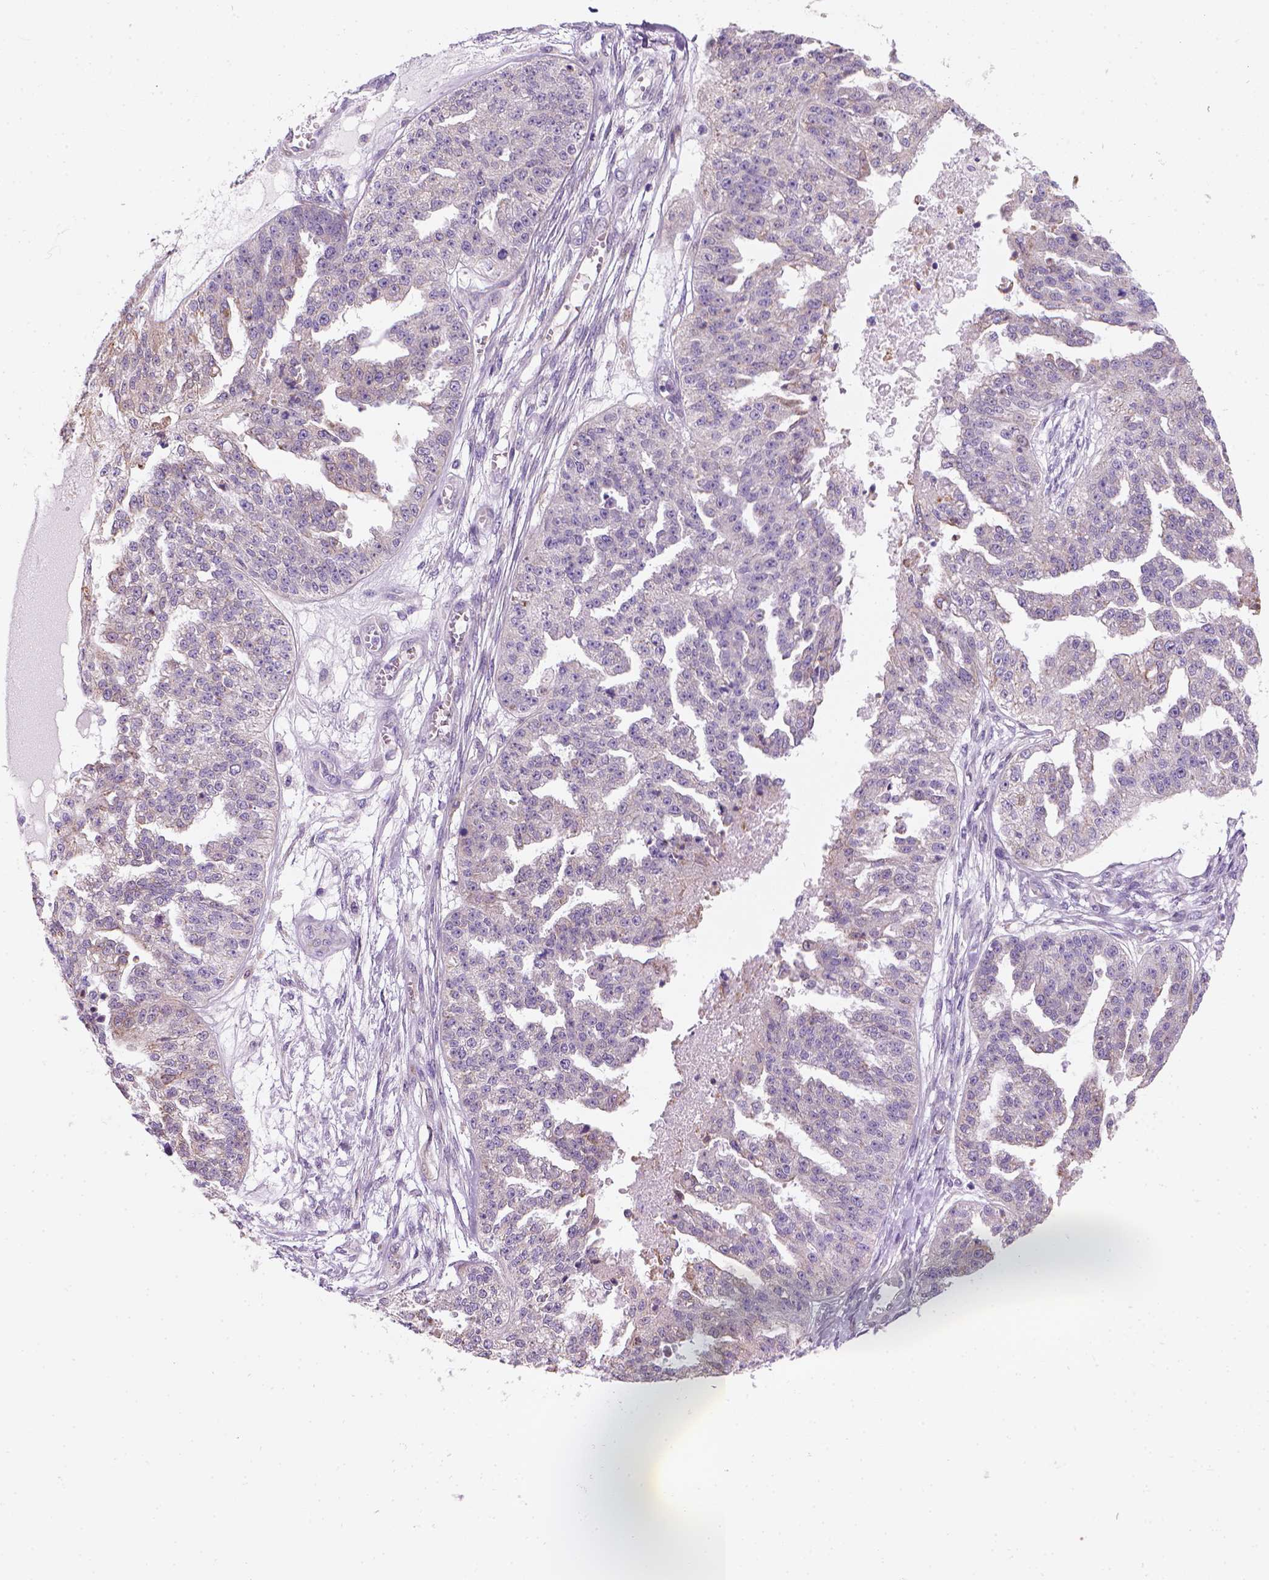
{"staining": {"intensity": "negative", "quantity": "none", "location": "none"}, "tissue": "ovarian cancer", "cell_type": "Tumor cells", "image_type": "cancer", "snomed": [{"axis": "morphology", "description": "Cystadenocarcinoma, serous, NOS"}, {"axis": "topography", "description": "Ovary"}], "caption": "A histopathology image of human ovarian cancer is negative for staining in tumor cells.", "gene": "CES2", "patient": {"sex": "female", "age": 58}}